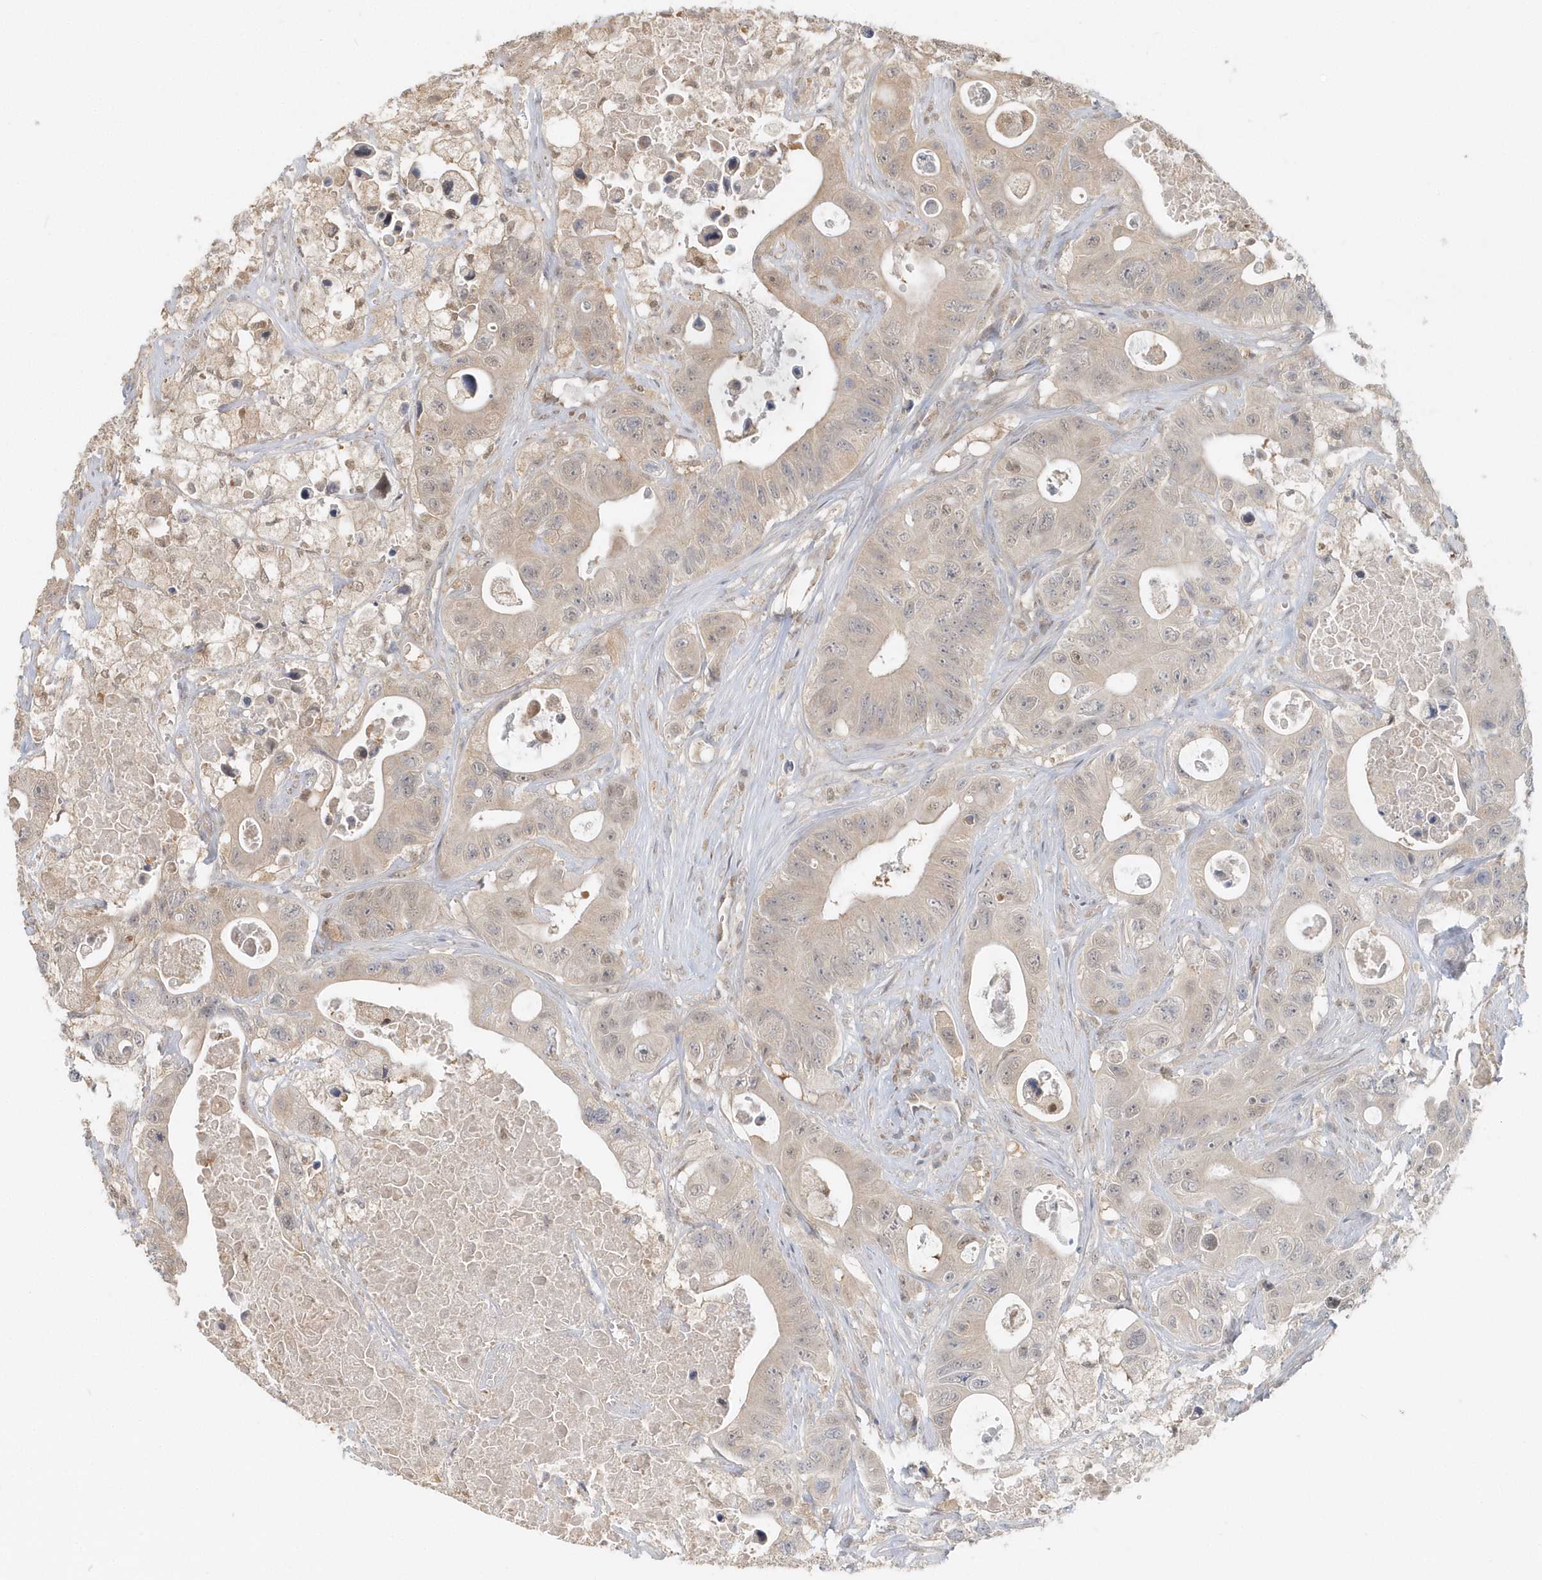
{"staining": {"intensity": "weak", "quantity": ">75%", "location": "nuclear"}, "tissue": "colorectal cancer", "cell_type": "Tumor cells", "image_type": "cancer", "snomed": [{"axis": "morphology", "description": "Adenocarcinoma, NOS"}, {"axis": "topography", "description": "Colon"}], "caption": "An image showing weak nuclear expression in approximately >75% of tumor cells in colorectal cancer (adenocarcinoma), as visualized by brown immunohistochemical staining.", "gene": "PSMD6", "patient": {"sex": "female", "age": 46}}